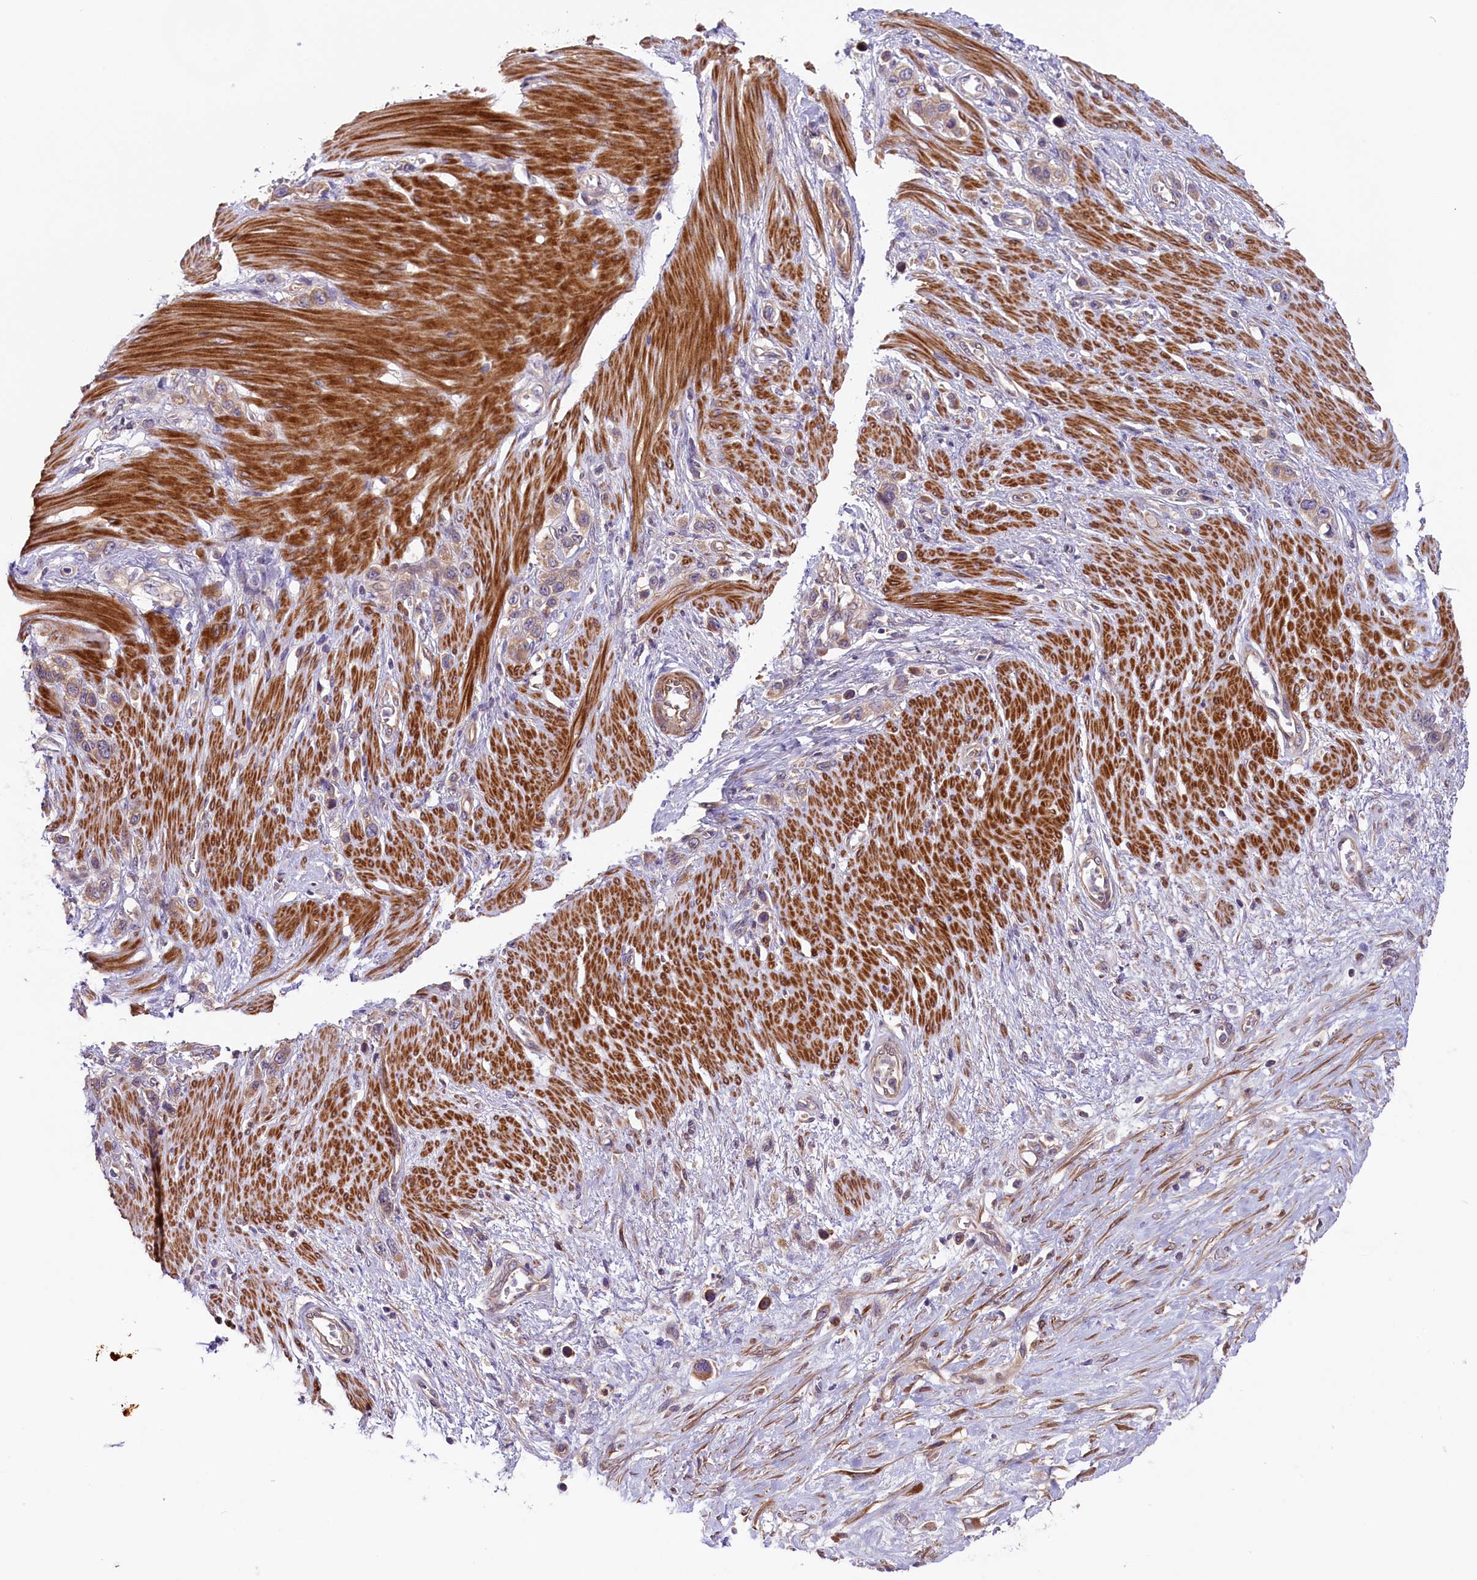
{"staining": {"intensity": "weak", "quantity": "<25%", "location": "cytoplasmic/membranous"}, "tissue": "stomach cancer", "cell_type": "Tumor cells", "image_type": "cancer", "snomed": [{"axis": "morphology", "description": "Adenocarcinoma, NOS"}, {"axis": "morphology", "description": "Adenocarcinoma, High grade"}, {"axis": "topography", "description": "Stomach, upper"}, {"axis": "topography", "description": "Stomach, lower"}], "caption": "The image exhibits no significant expression in tumor cells of stomach cancer (high-grade adenocarcinoma).", "gene": "COG8", "patient": {"sex": "female", "age": 65}}